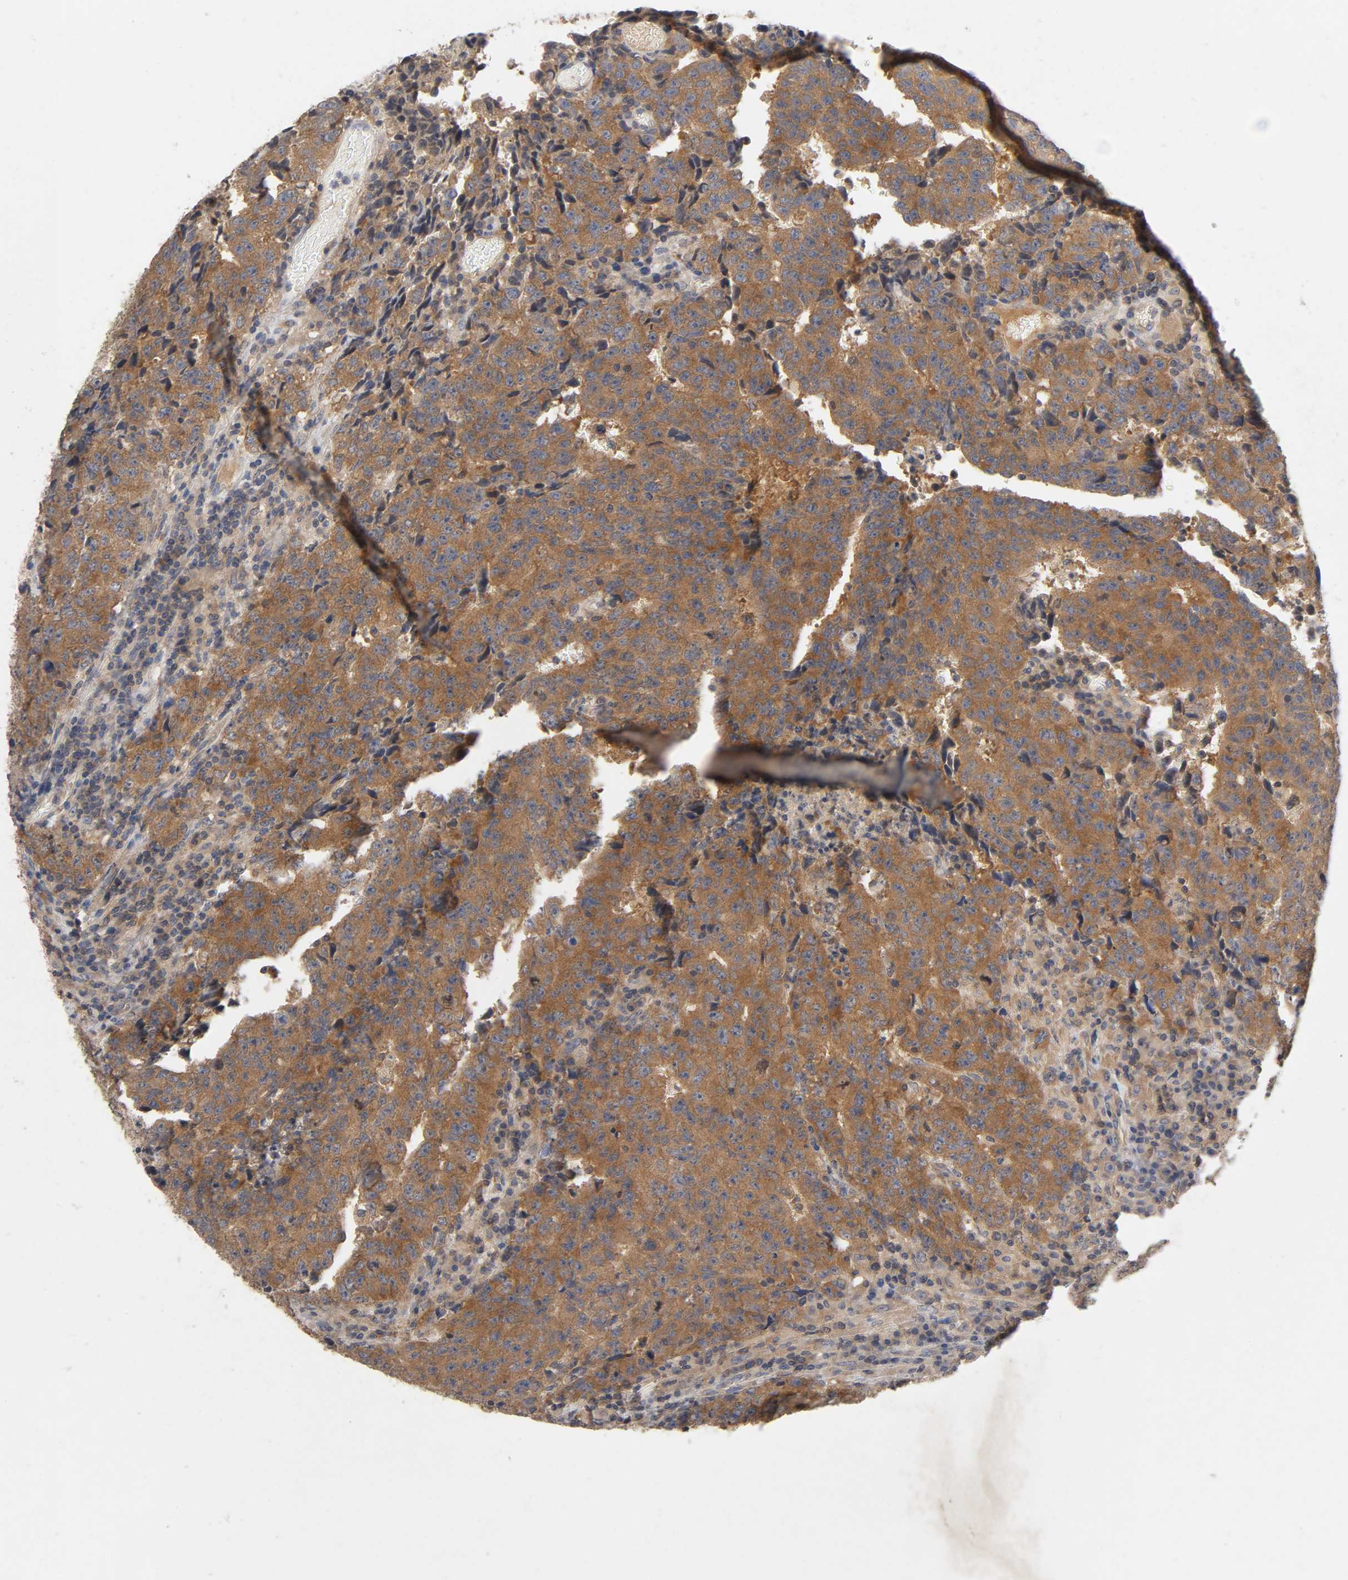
{"staining": {"intensity": "moderate", "quantity": ">75%", "location": "cytoplasmic/membranous"}, "tissue": "testis cancer", "cell_type": "Tumor cells", "image_type": "cancer", "snomed": [{"axis": "morphology", "description": "Necrosis, NOS"}, {"axis": "morphology", "description": "Carcinoma, Embryonal, NOS"}, {"axis": "topography", "description": "Testis"}], "caption": "This is an image of immunohistochemistry staining of testis embryonal carcinoma, which shows moderate expression in the cytoplasmic/membranous of tumor cells.", "gene": "CPB2", "patient": {"sex": "male", "age": 19}}